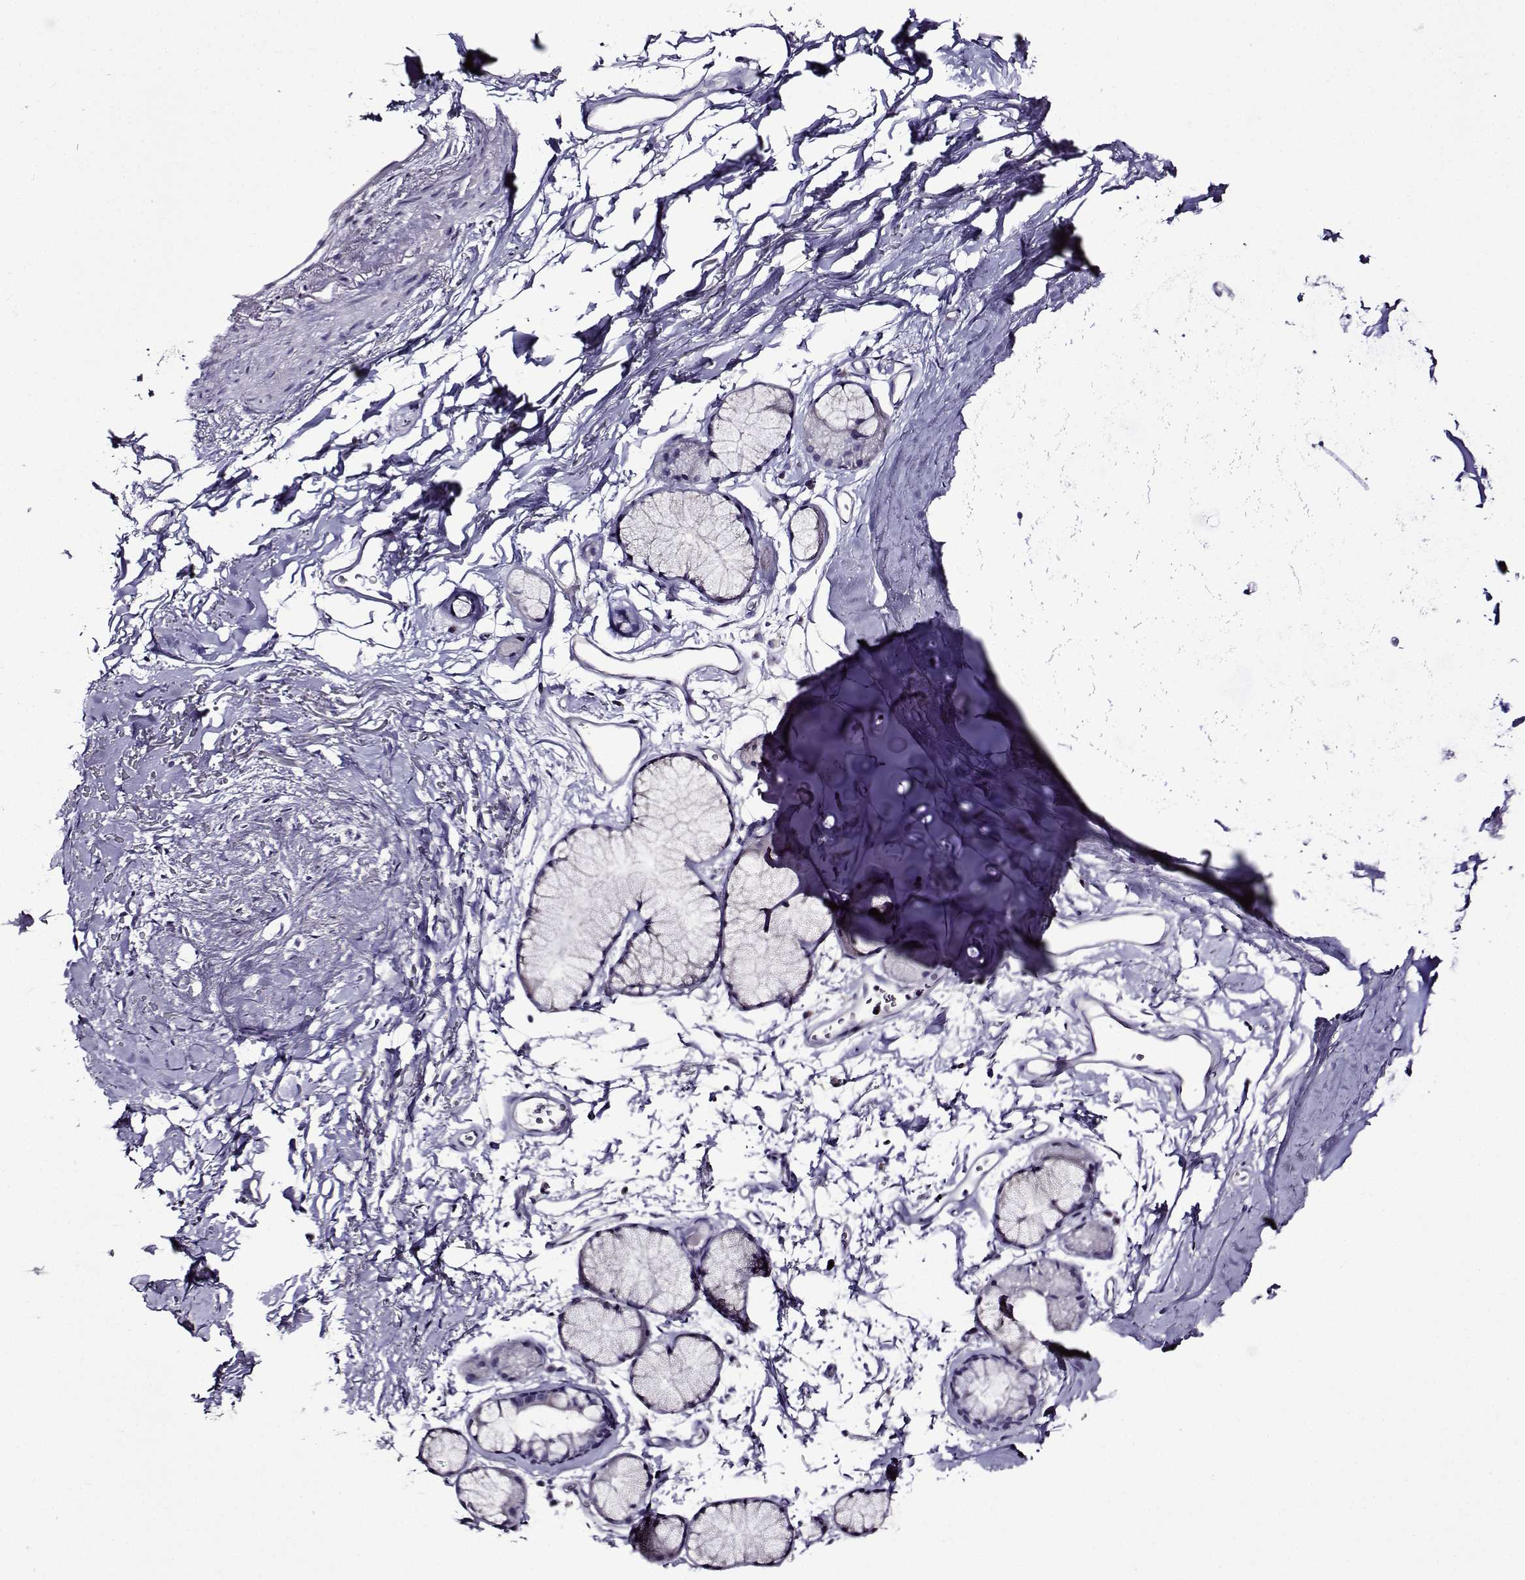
{"staining": {"intensity": "negative", "quantity": "none", "location": "none"}, "tissue": "soft tissue", "cell_type": "Fibroblasts", "image_type": "normal", "snomed": [{"axis": "morphology", "description": "Normal tissue, NOS"}, {"axis": "topography", "description": "Cartilage tissue"}, {"axis": "topography", "description": "Bronchus"}], "caption": "Immunohistochemistry (IHC) of normal soft tissue shows no positivity in fibroblasts.", "gene": "TMEM266", "patient": {"sex": "female", "age": 79}}